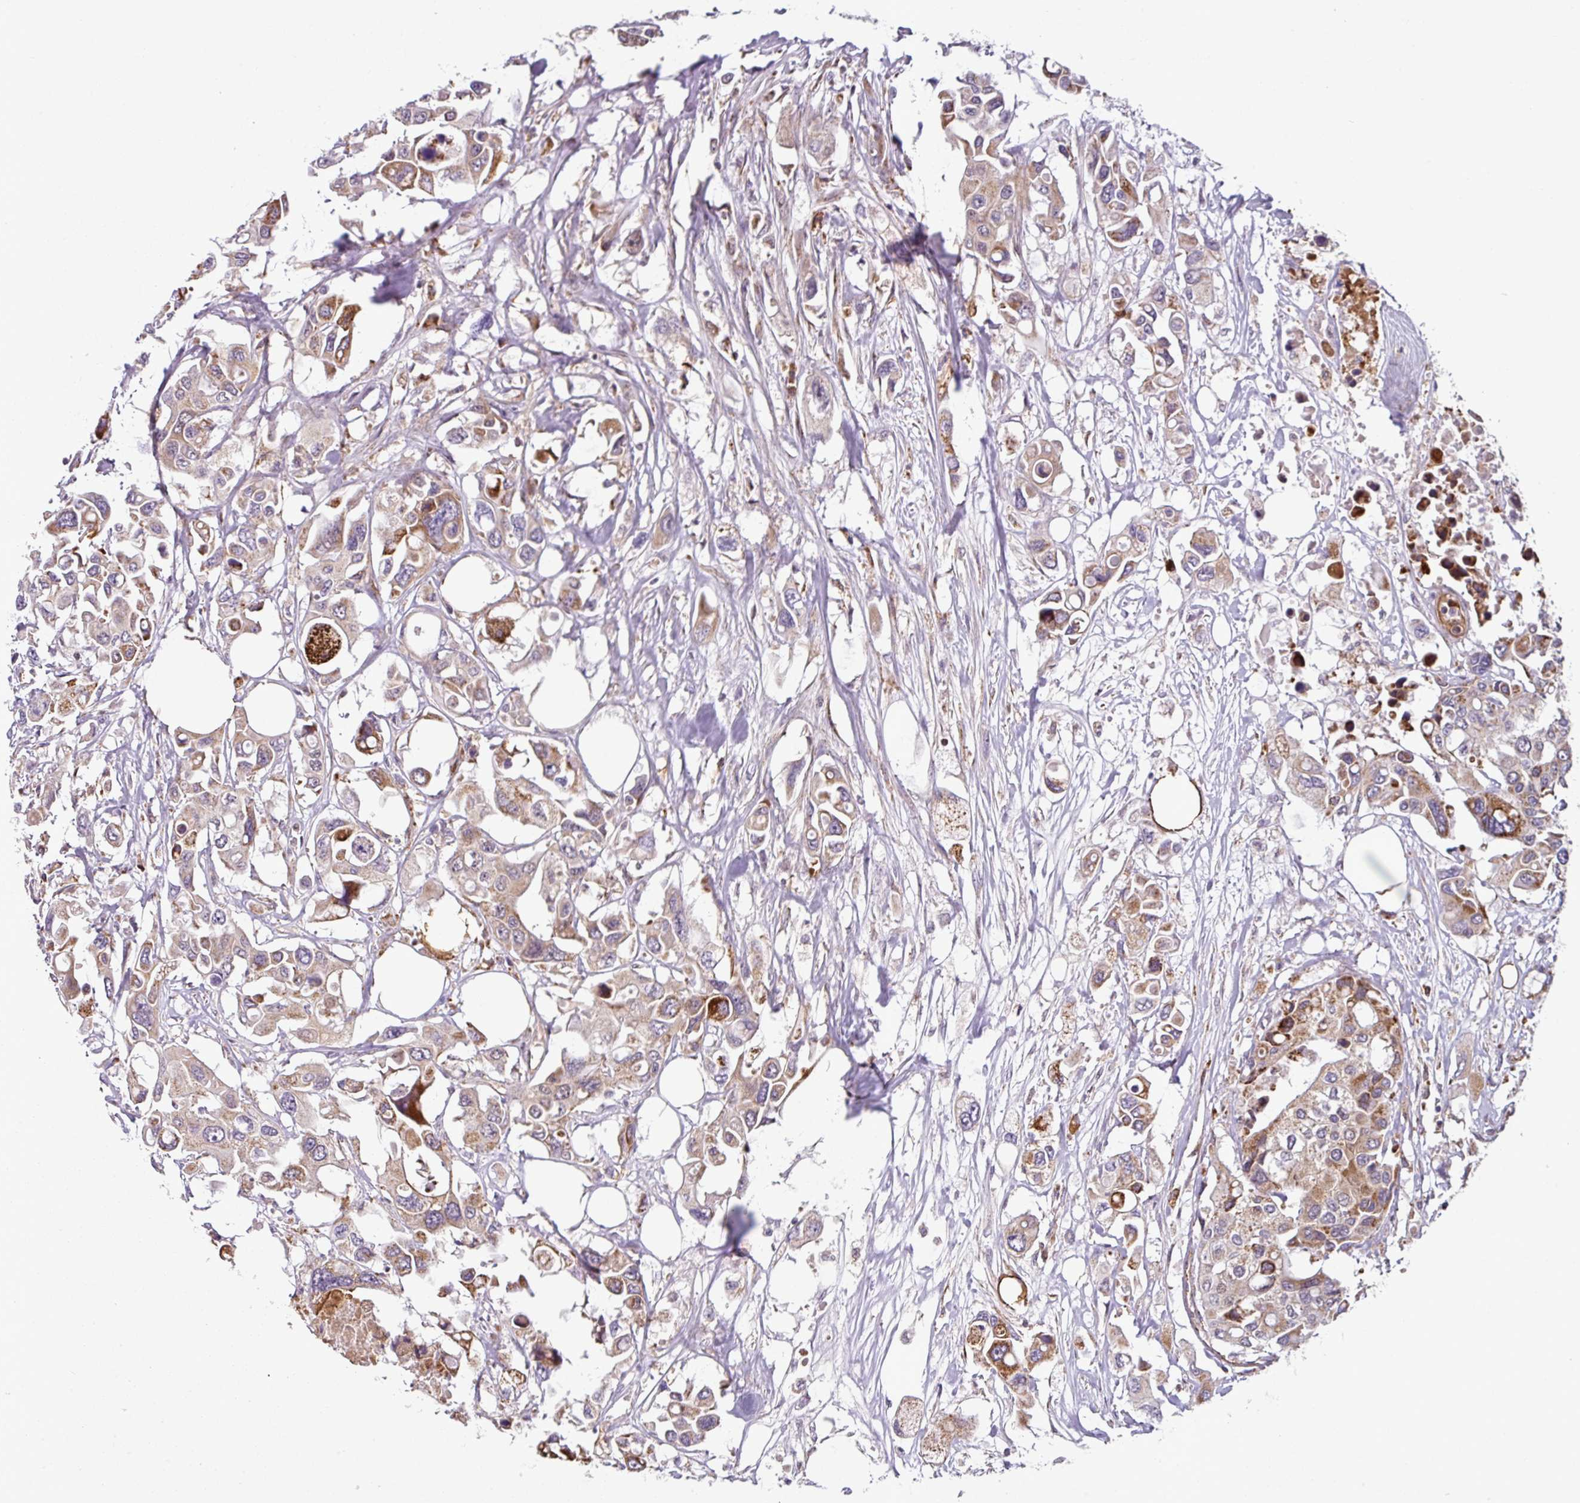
{"staining": {"intensity": "moderate", "quantity": "25%-75%", "location": "cytoplasmic/membranous"}, "tissue": "colorectal cancer", "cell_type": "Tumor cells", "image_type": "cancer", "snomed": [{"axis": "morphology", "description": "Adenocarcinoma, NOS"}, {"axis": "topography", "description": "Colon"}], "caption": "High-magnification brightfield microscopy of colorectal adenocarcinoma stained with DAB (3,3'-diaminobenzidine) (brown) and counterstained with hematoxylin (blue). tumor cells exhibit moderate cytoplasmic/membranous expression is present in approximately25%-75% of cells. (DAB IHC, brown staining for protein, blue staining for nuclei).", "gene": "PRELID3B", "patient": {"sex": "male", "age": 77}}